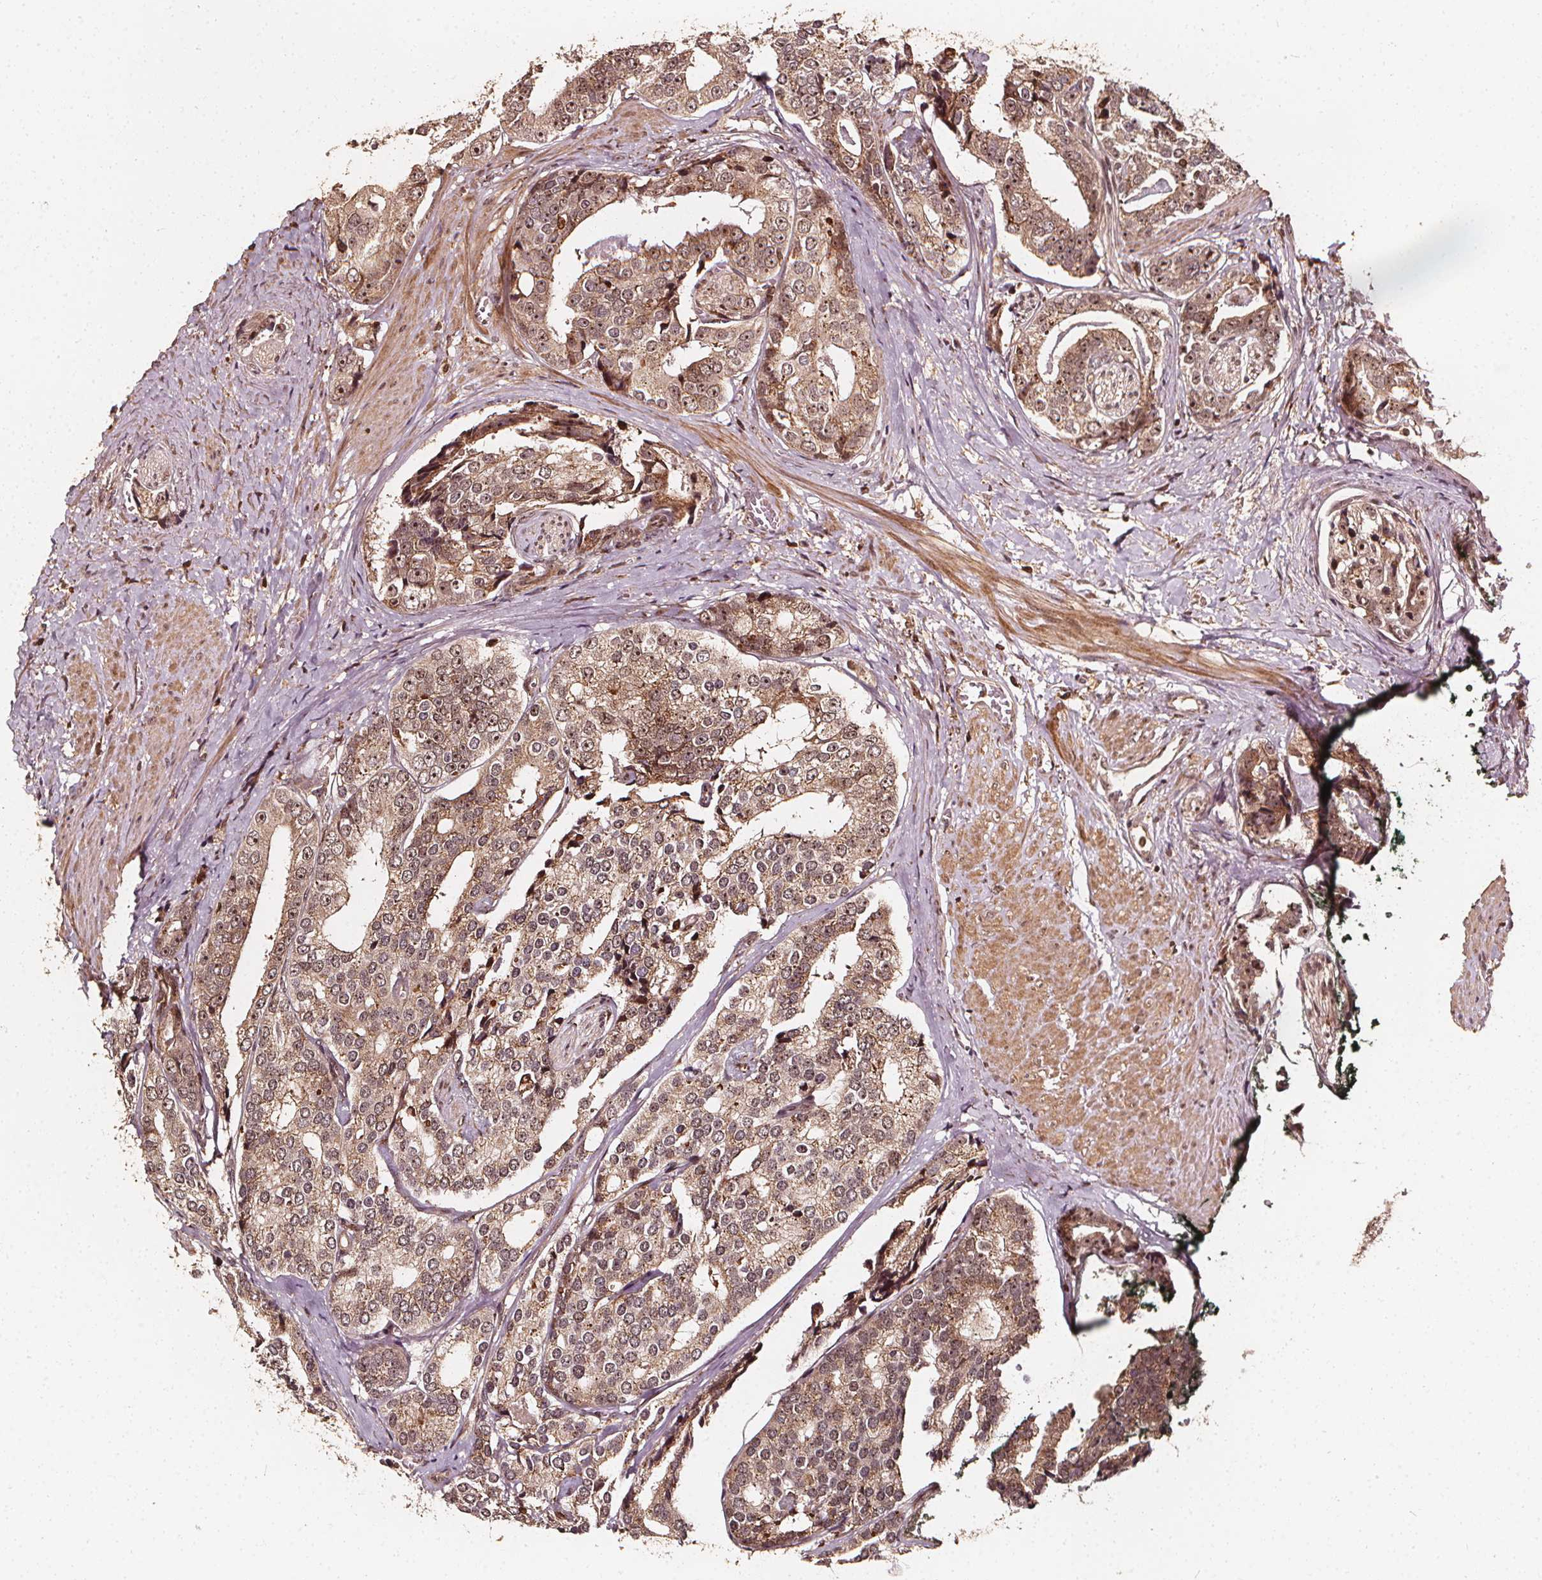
{"staining": {"intensity": "weak", "quantity": ">75%", "location": "nuclear"}, "tissue": "prostate cancer", "cell_type": "Tumor cells", "image_type": "cancer", "snomed": [{"axis": "morphology", "description": "Adenocarcinoma, High grade"}, {"axis": "topography", "description": "Prostate"}], "caption": "Protein expression analysis of human prostate high-grade adenocarcinoma reveals weak nuclear staining in approximately >75% of tumor cells. (Brightfield microscopy of DAB IHC at high magnification).", "gene": "EXOSC9", "patient": {"sex": "male", "age": 71}}